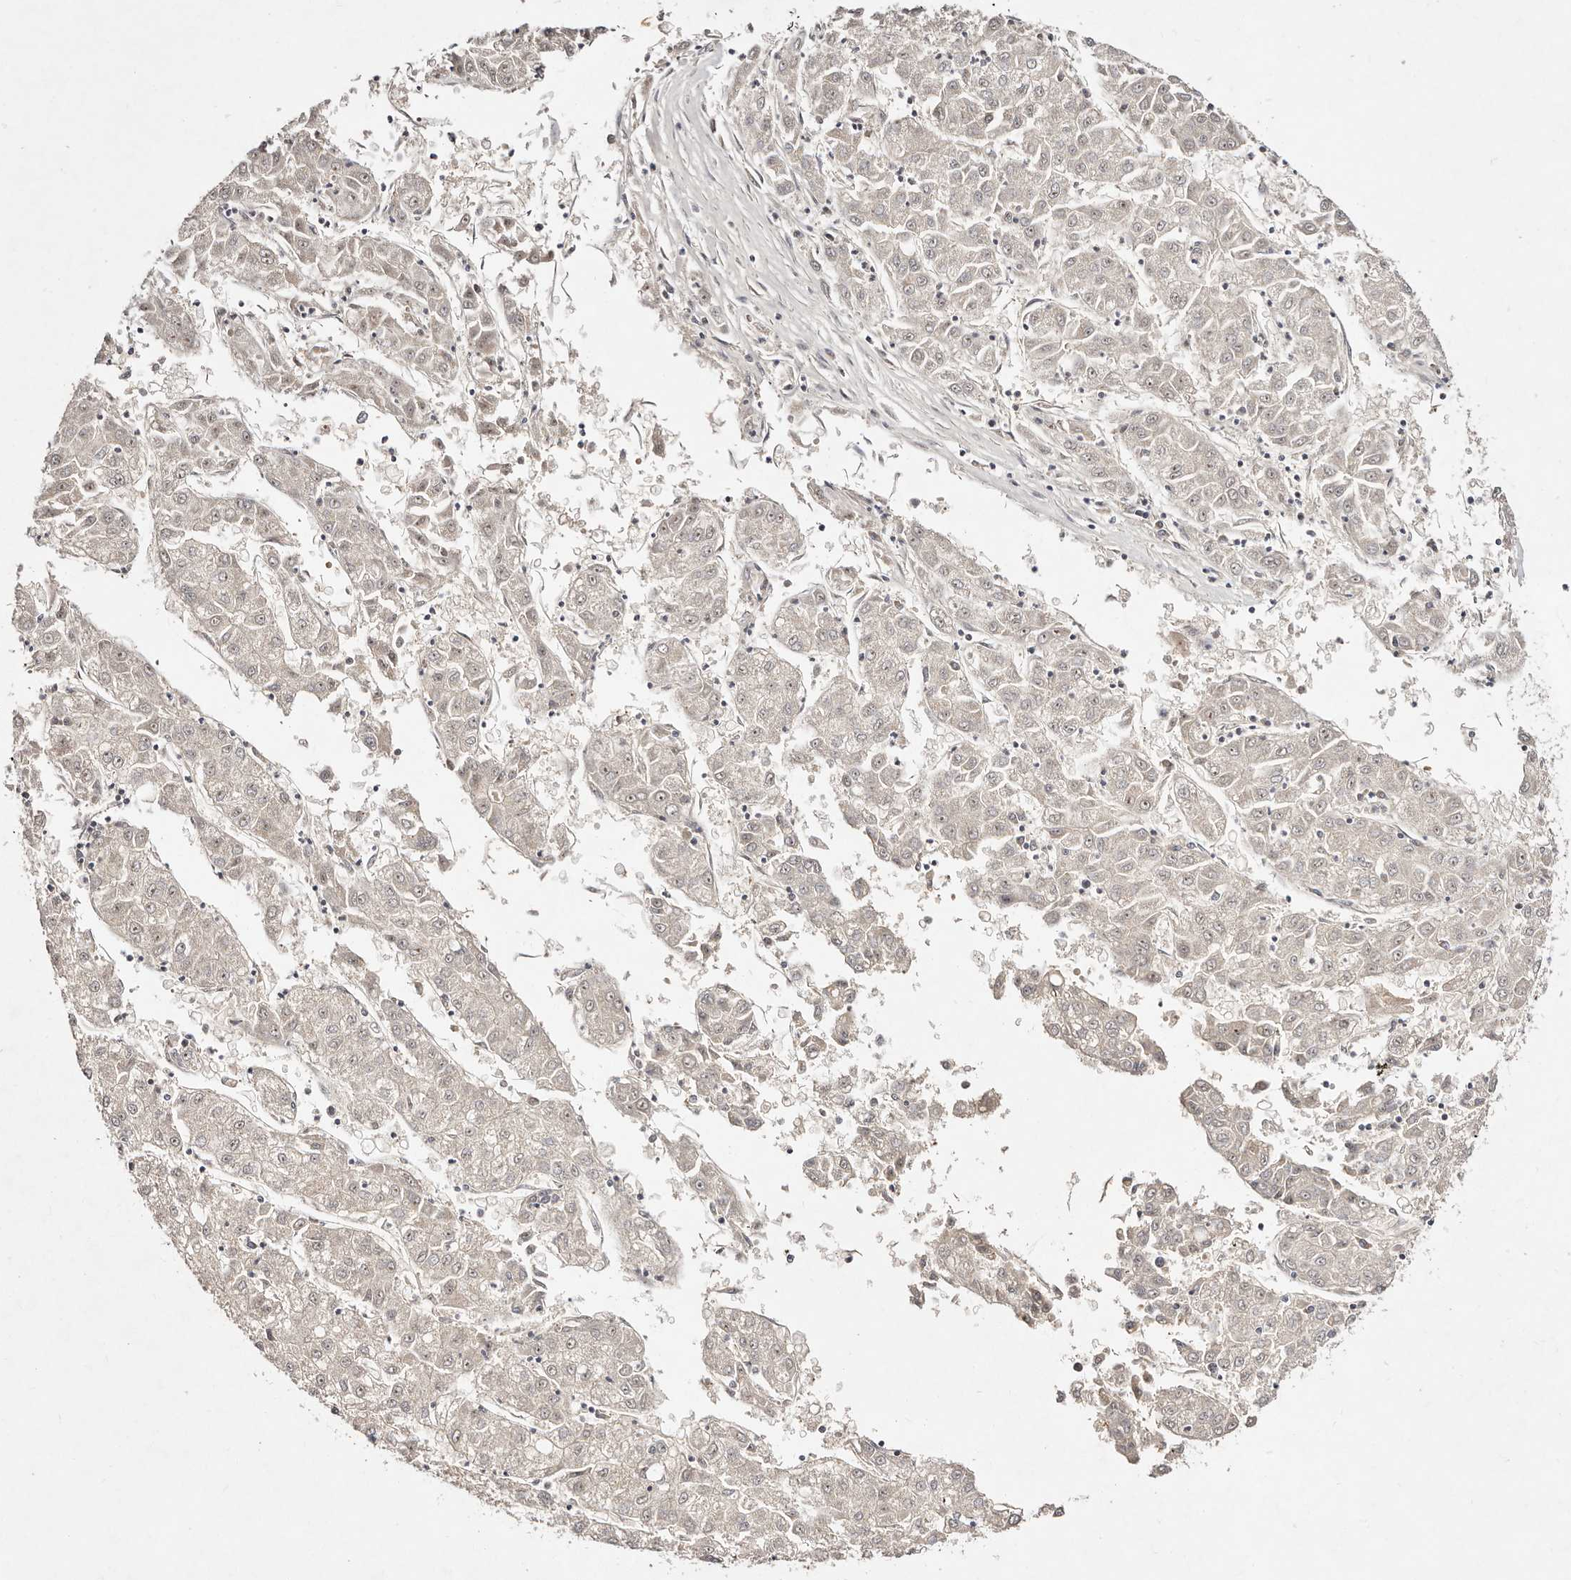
{"staining": {"intensity": "negative", "quantity": "none", "location": "none"}, "tissue": "liver cancer", "cell_type": "Tumor cells", "image_type": "cancer", "snomed": [{"axis": "morphology", "description": "Carcinoma, Hepatocellular, NOS"}, {"axis": "topography", "description": "Liver"}], "caption": "DAB immunohistochemical staining of human hepatocellular carcinoma (liver) displays no significant positivity in tumor cells. (Stains: DAB immunohistochemistry with hematoxylin counter stain, Microscopy: brightfield microscopy at high magnification).", "gene": "MTMR11", "patient": {"sex": "male", "age": 72}}